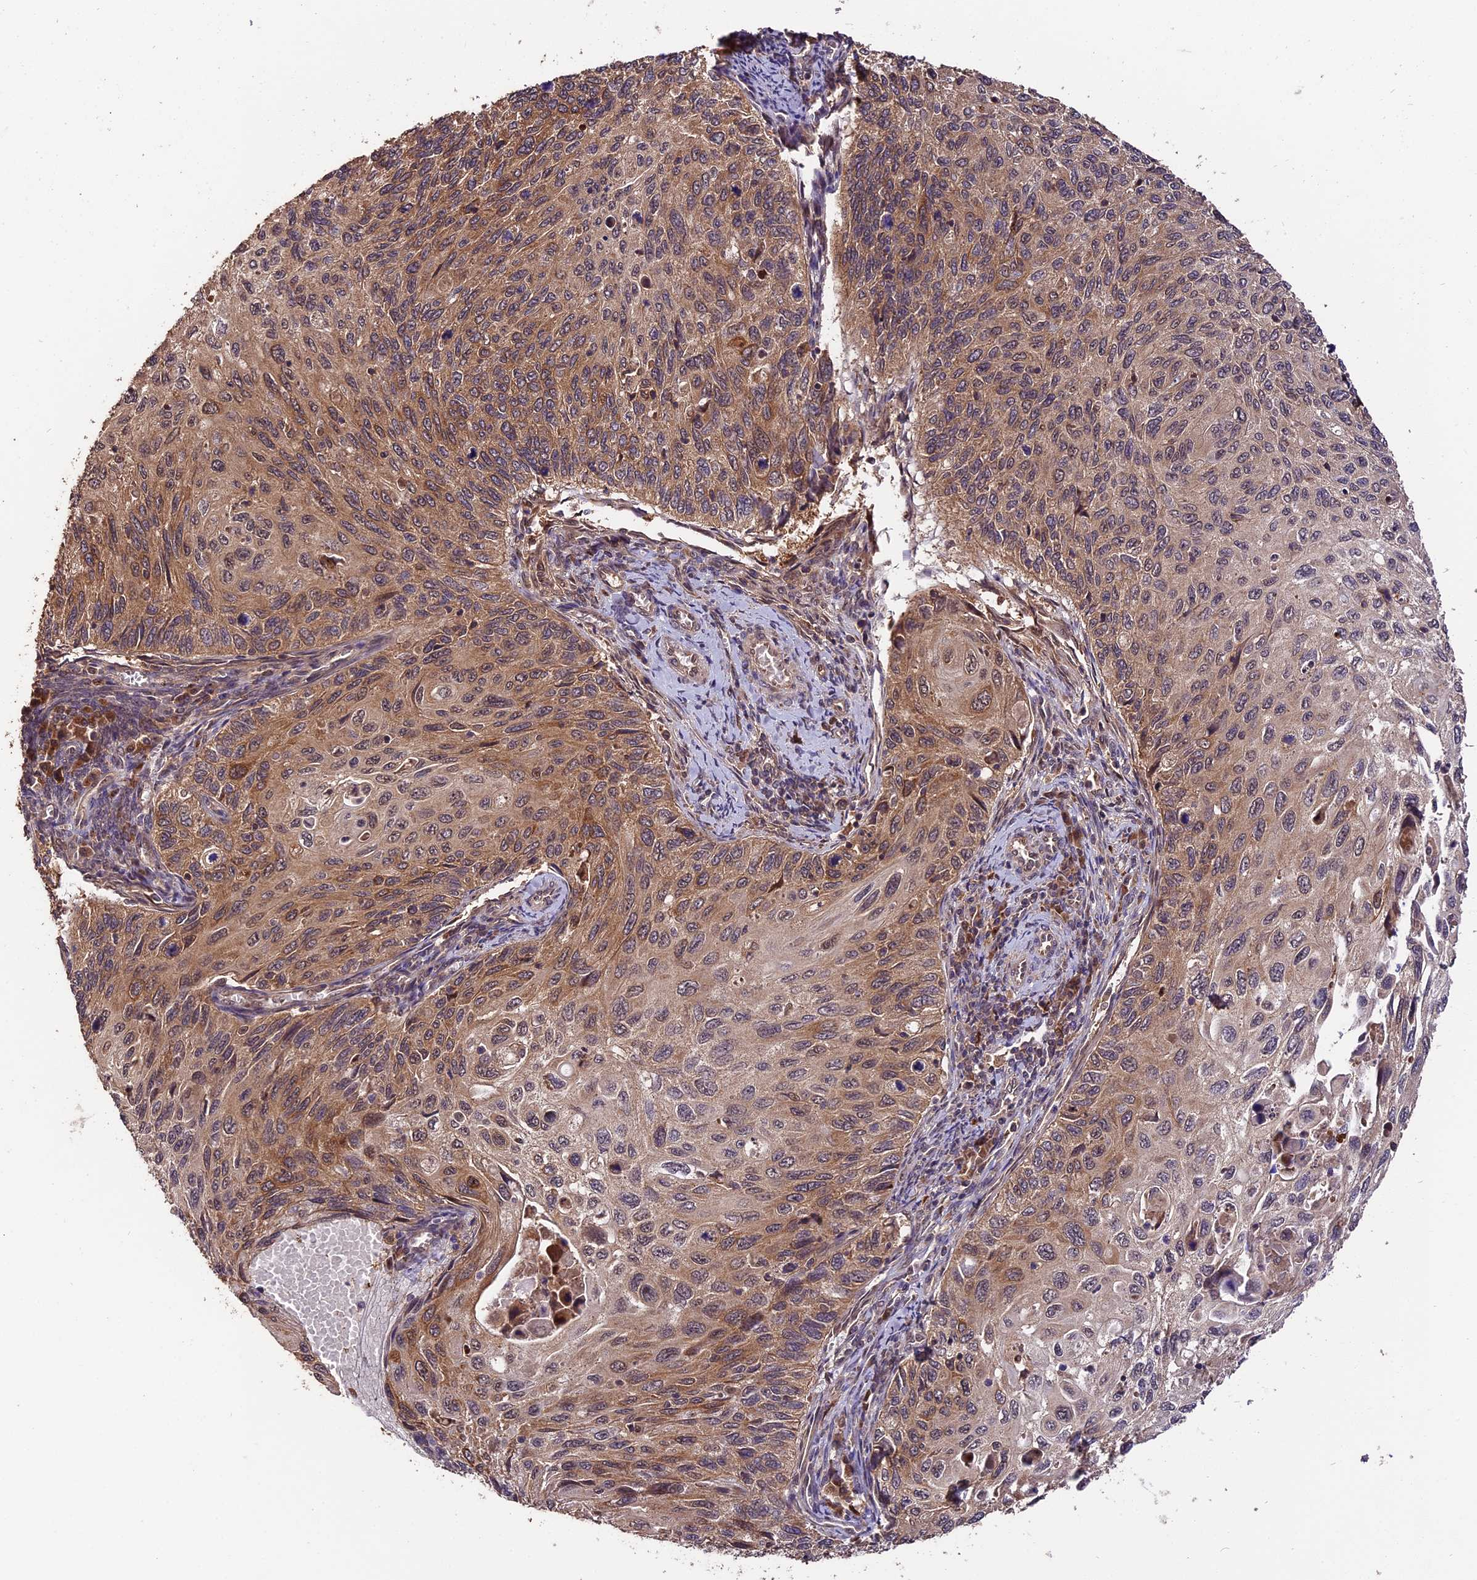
{"staining": {"intensity": "moderate", "quantity": "25%-75%", "location": "cytoplasmic/membranous"}, "tissue": "cervical cancer", "cell_type": "Tumor cells", "image_type": "cancer", "snomed": [{"axis": "morphology", "description": "Squamous cell carcinoma, NOS"}, {"axis": "topography", "description": "Cervix"}], "caption": "Cervical squamous cell carcinoma was stained to show a protein in brown. There is medium levels of moderate cytoplasmic/membranous staining in approximately 25%-75% of tumor cells. (Brightfield microscopy of DAB IHC at high magnification).", "gene": "TRMT1", "patient": {"sex": "female", "age": 70}}